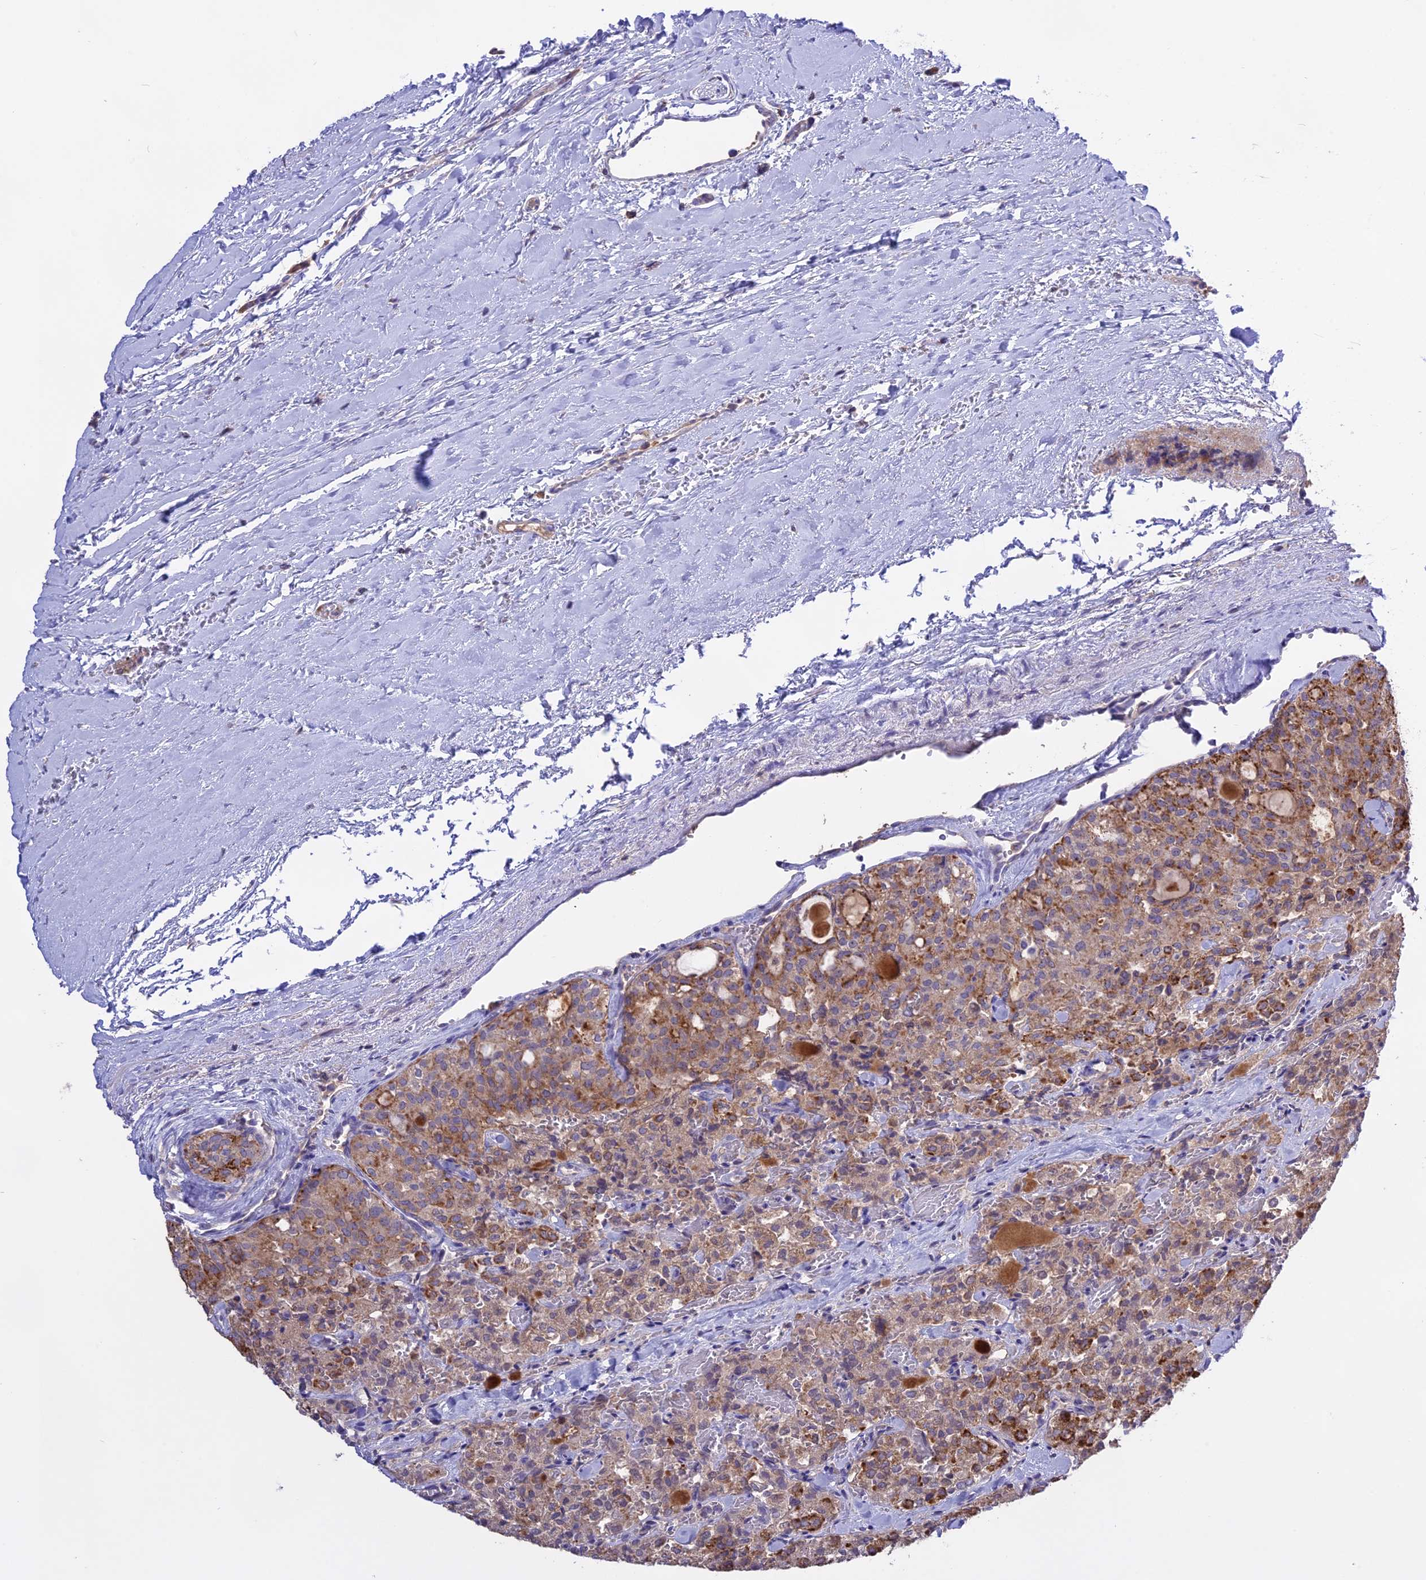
{"staining": {"intensity": "moderate", "quantity": "25%-75%", "location": "cytoplasmic/membranous"}, "tissue": "thyroid cancer", "cell_type": "Tumor cells", "image_type": "cancer", "snomed": [{"axis": "morphology", "description": "Follicular adenoma carcinoma, NOS"}, {"axis": "topography", "description": "Thyroid gland"}], "caption": "Immunohistochemical staining of thyroid cancer displays moderate cytoplasmic/membranous protein expression in approximately 25%-75% of tumor cells.", "gene": "NUDT8", "patient": {"sex": "male", "age": 75}}